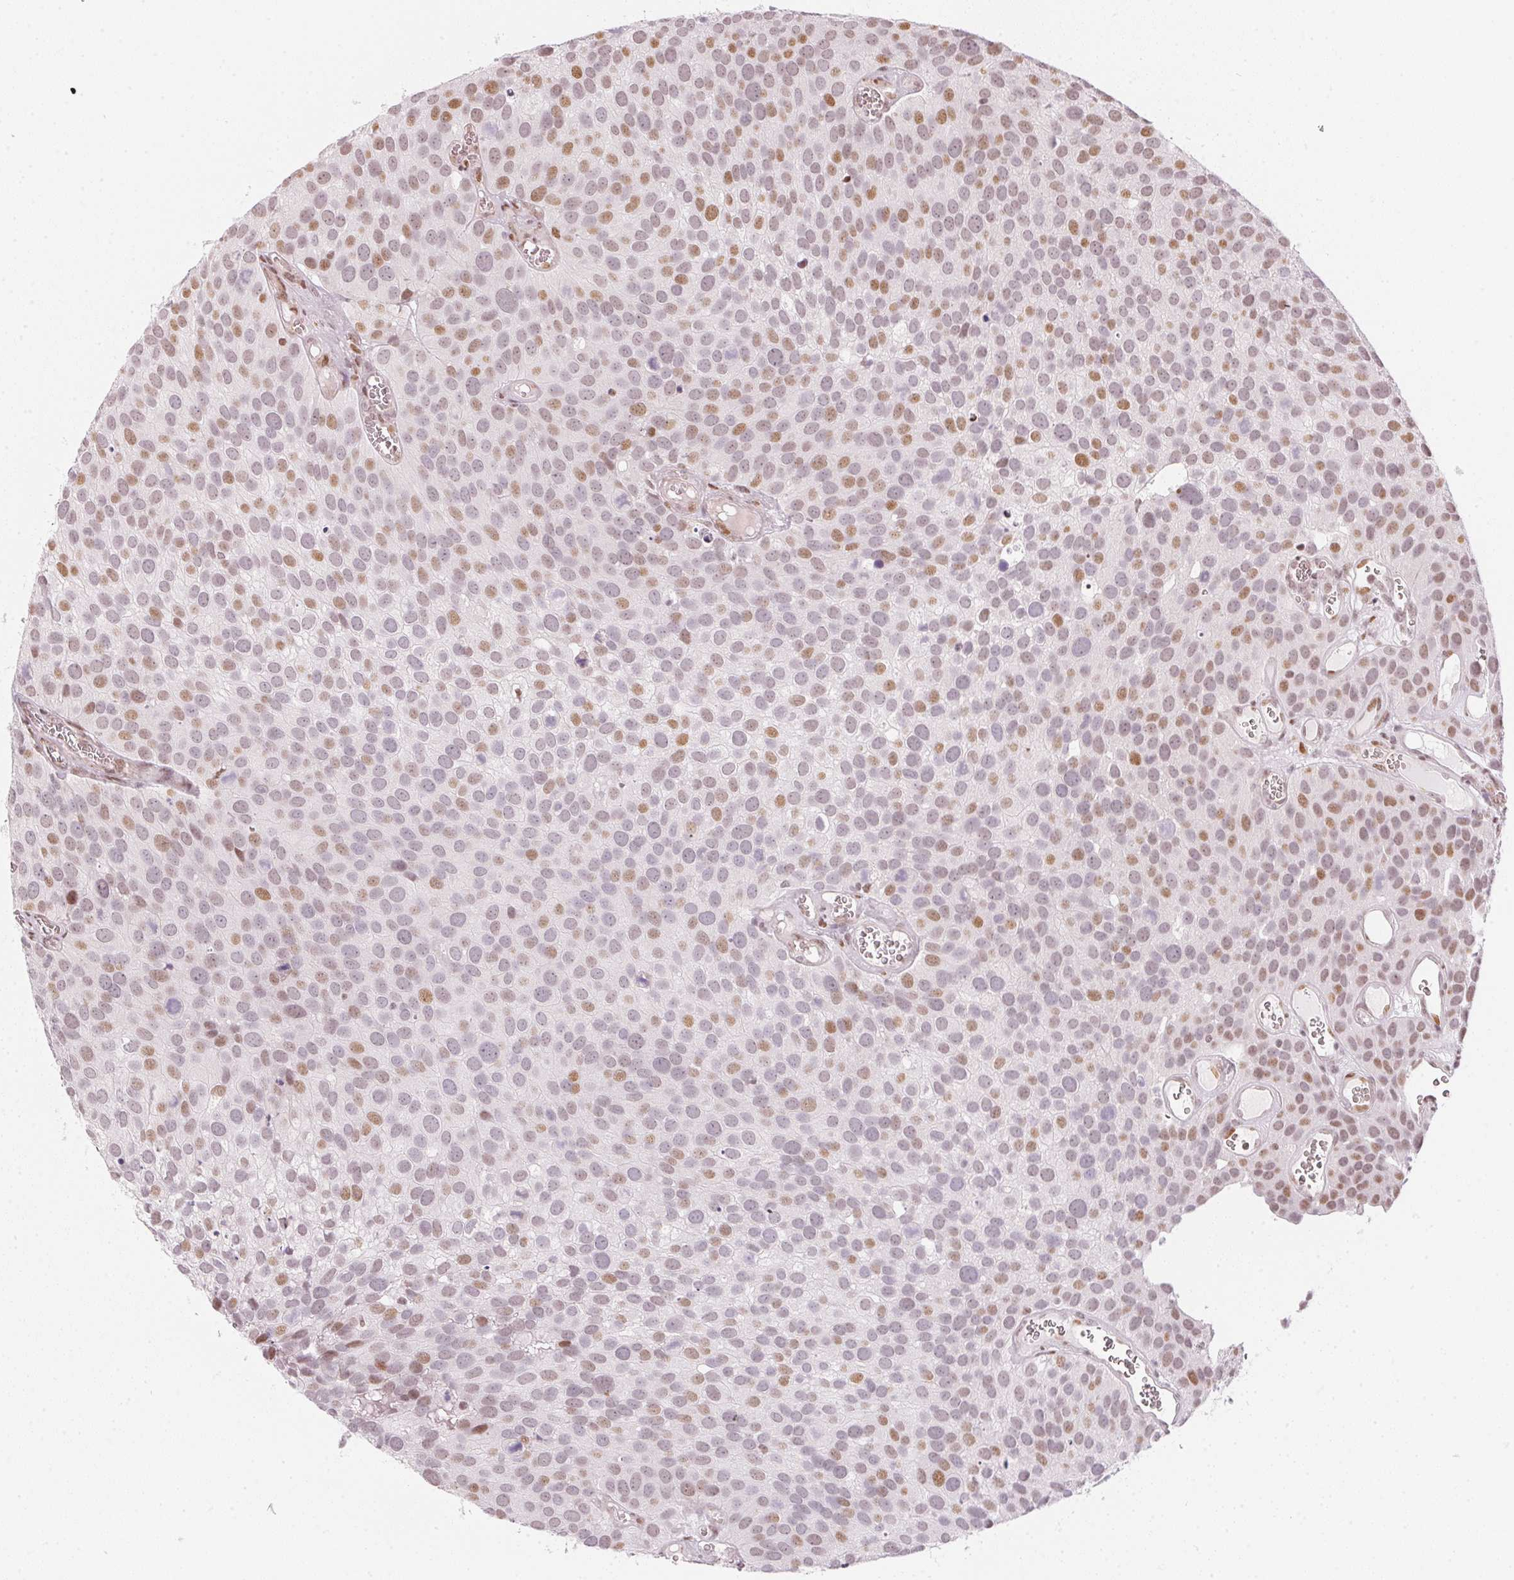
{"staining": {"intensity": "moderate", "quantity": "25%-75%", "location": "nuclear"}, "tissue": "urothelial cancer", "cell_type": "Tumor cells", "image_type": "cancer", "snomed": [{"axis": "morphology", "description": "Urothelial carcinoma, Low grade"}, {"axis": "topography", "description": "Urinary bladder"}], "caption": "IHC (DAB (3,3'-diaminobenzidine)) staining of human urothelial cancer exhibits moderate nuclear protein staining in approximately 25%-75% of tumor cells. IHC stains the protein of interest in brown and the nuclei are stained blue.", "gene": "KAT6A", "patient": {"sex": "female", "age": 69}}